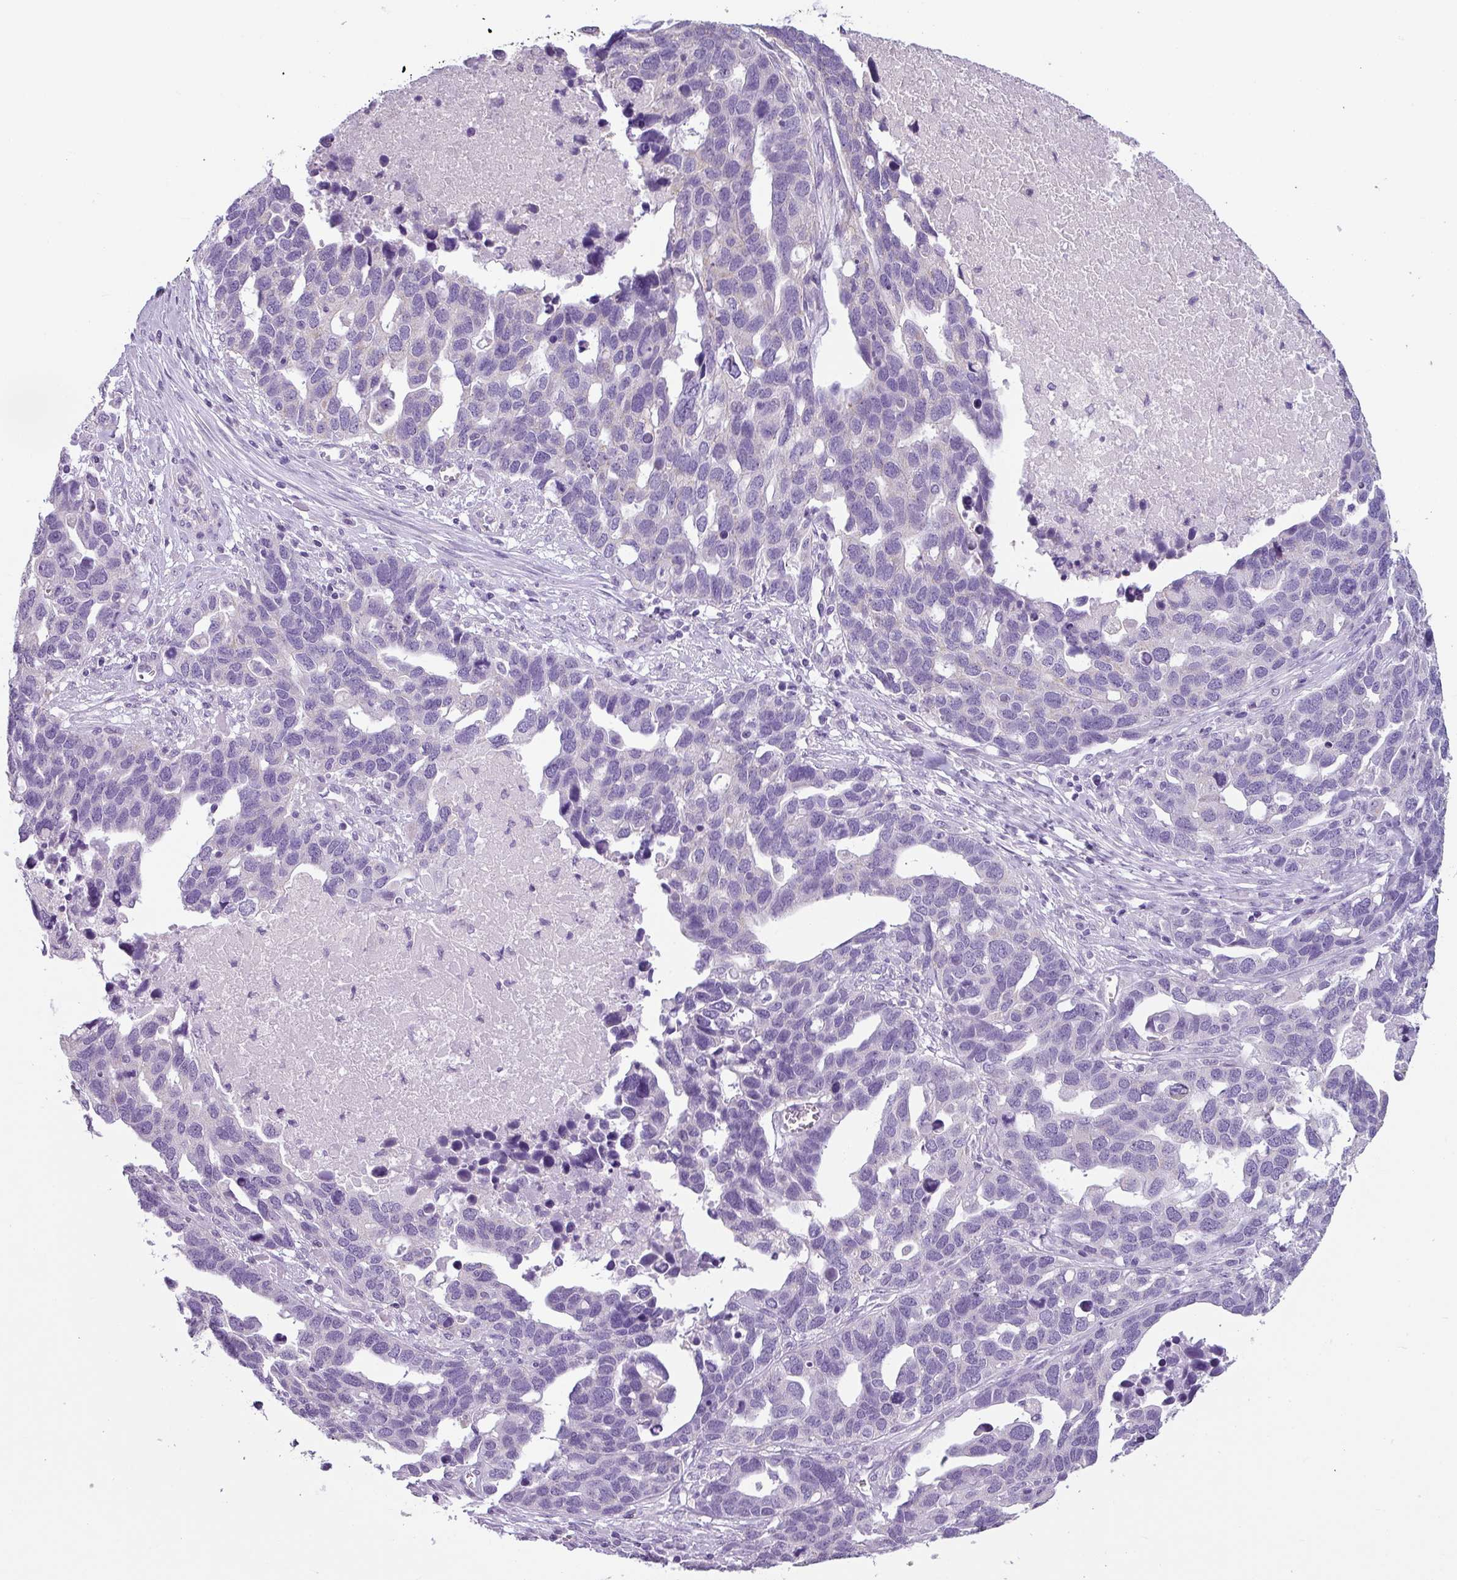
{"staining": {"intensity": "negative", "quantity": "none", "location": "none"}, "tissue": "ovarian cancer", "cell_type": "Tumor cells", "image_type": "cancer", "snomed": [{"axis": "morphology", "description": "Cystadenocarcinoma, serous, NOS"}, {"axis": "topography", "description": "Ovary"}], "caption": "IHC image of neoplastic tissue: ovarian serous cystadenocarcinoma stained with DAB (3,3'-diaminobenzidine) exhibits no significant protein expression in tumor cells.", "gene": "PALS2", "patient": {"sex": "female", "age": 54}}